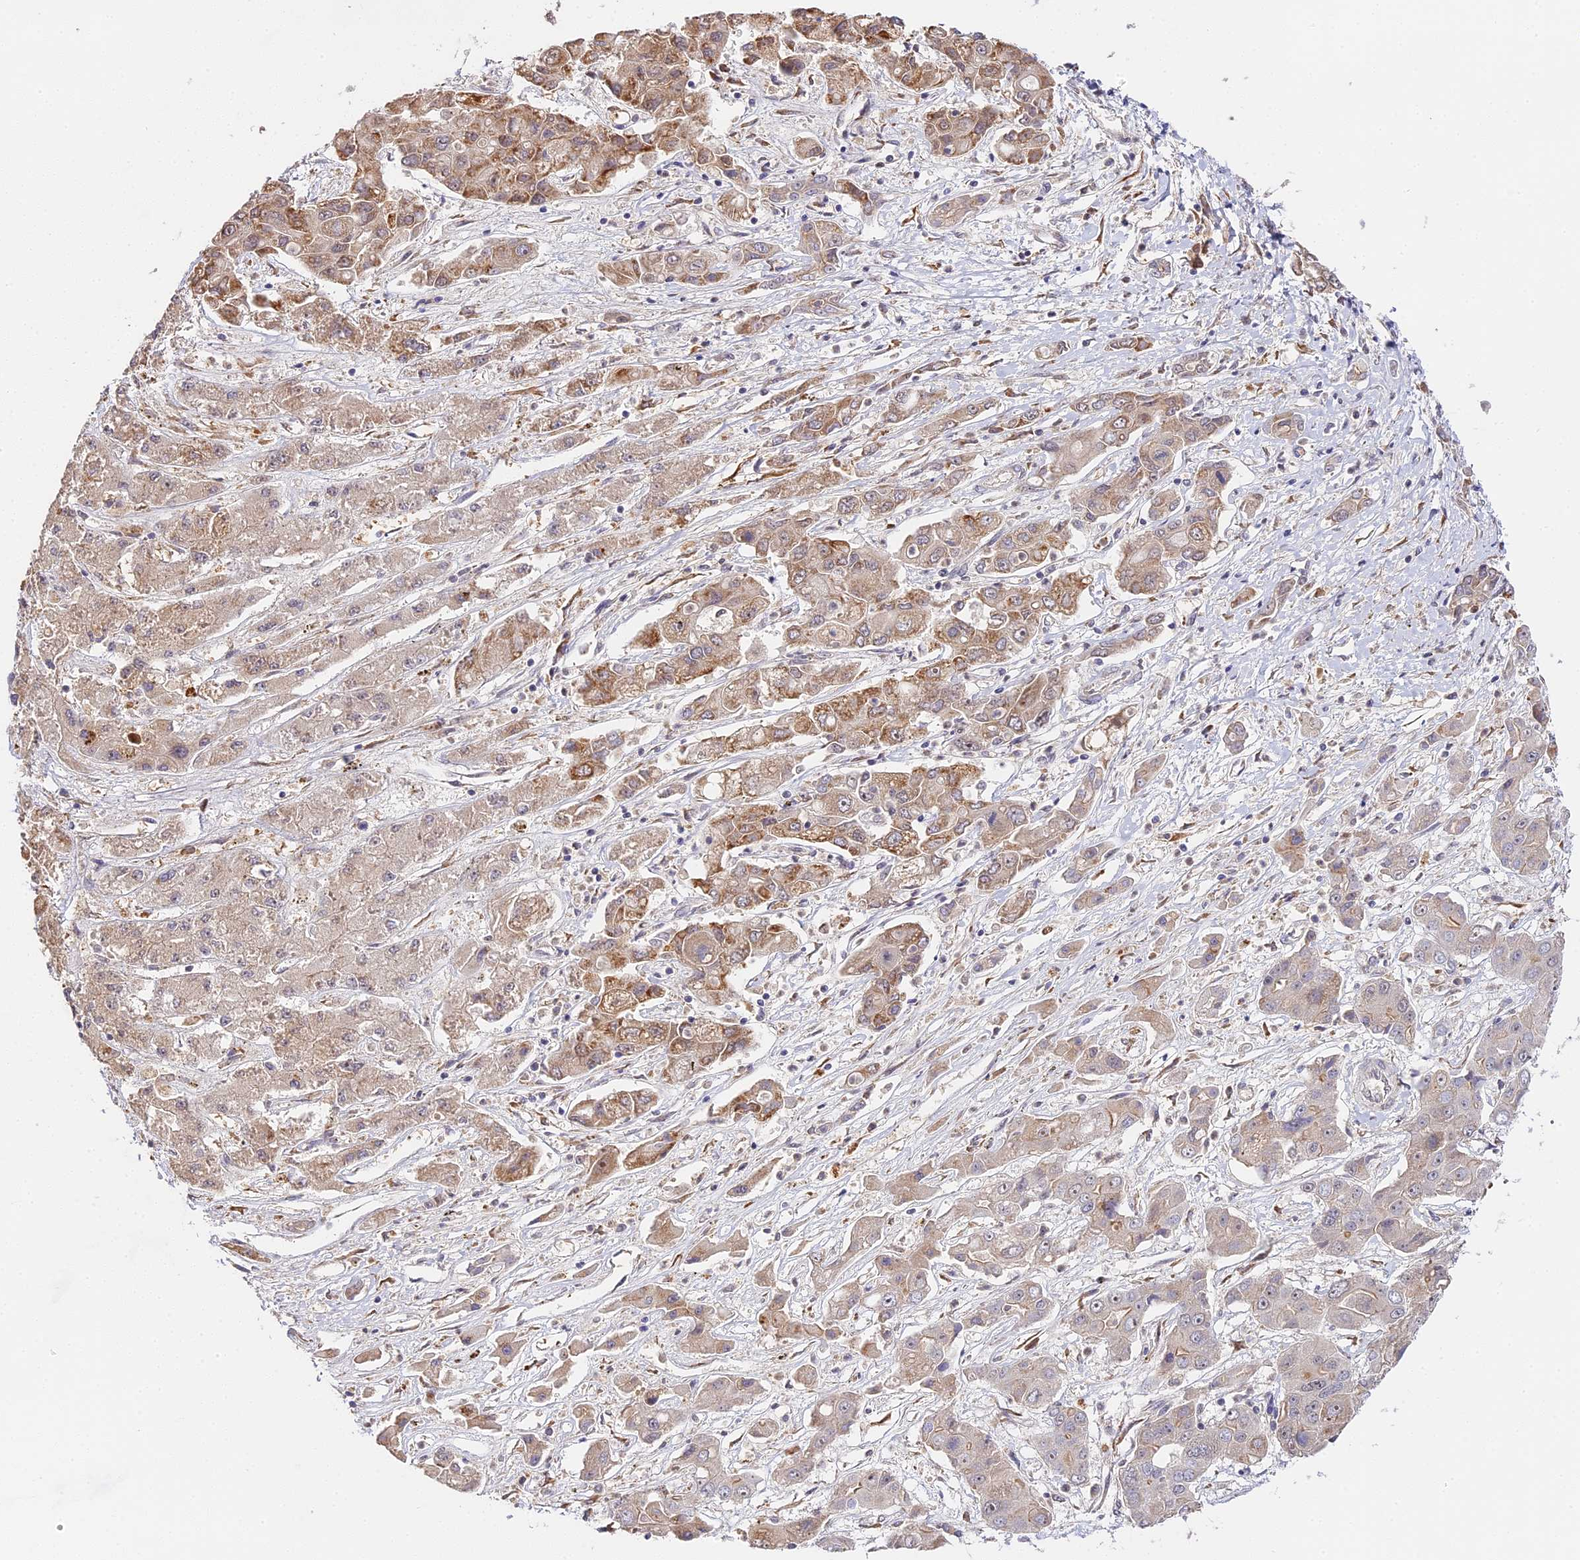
{"staining": {"intensity": "moderate", "quantity": "<25%", "location": "cytoplasmic/membranous"}, "tissue": "liver cancer", "cell_type": "Tumor cells", "image_type": "cancer", "snomed": [{"axis": "morphology", "description": "Cholangiocarcinoma"}, {"axis": "topography", "description": "Liver"}], "caption": "There is low levels of moderate cytoplasmic/membranous staining in tumor cells of liver cancer, as demonstrated by immunohistochemical staining (brown color).", "gene": "IMPACT", "patient": {"sex": "male", "age": 67}}